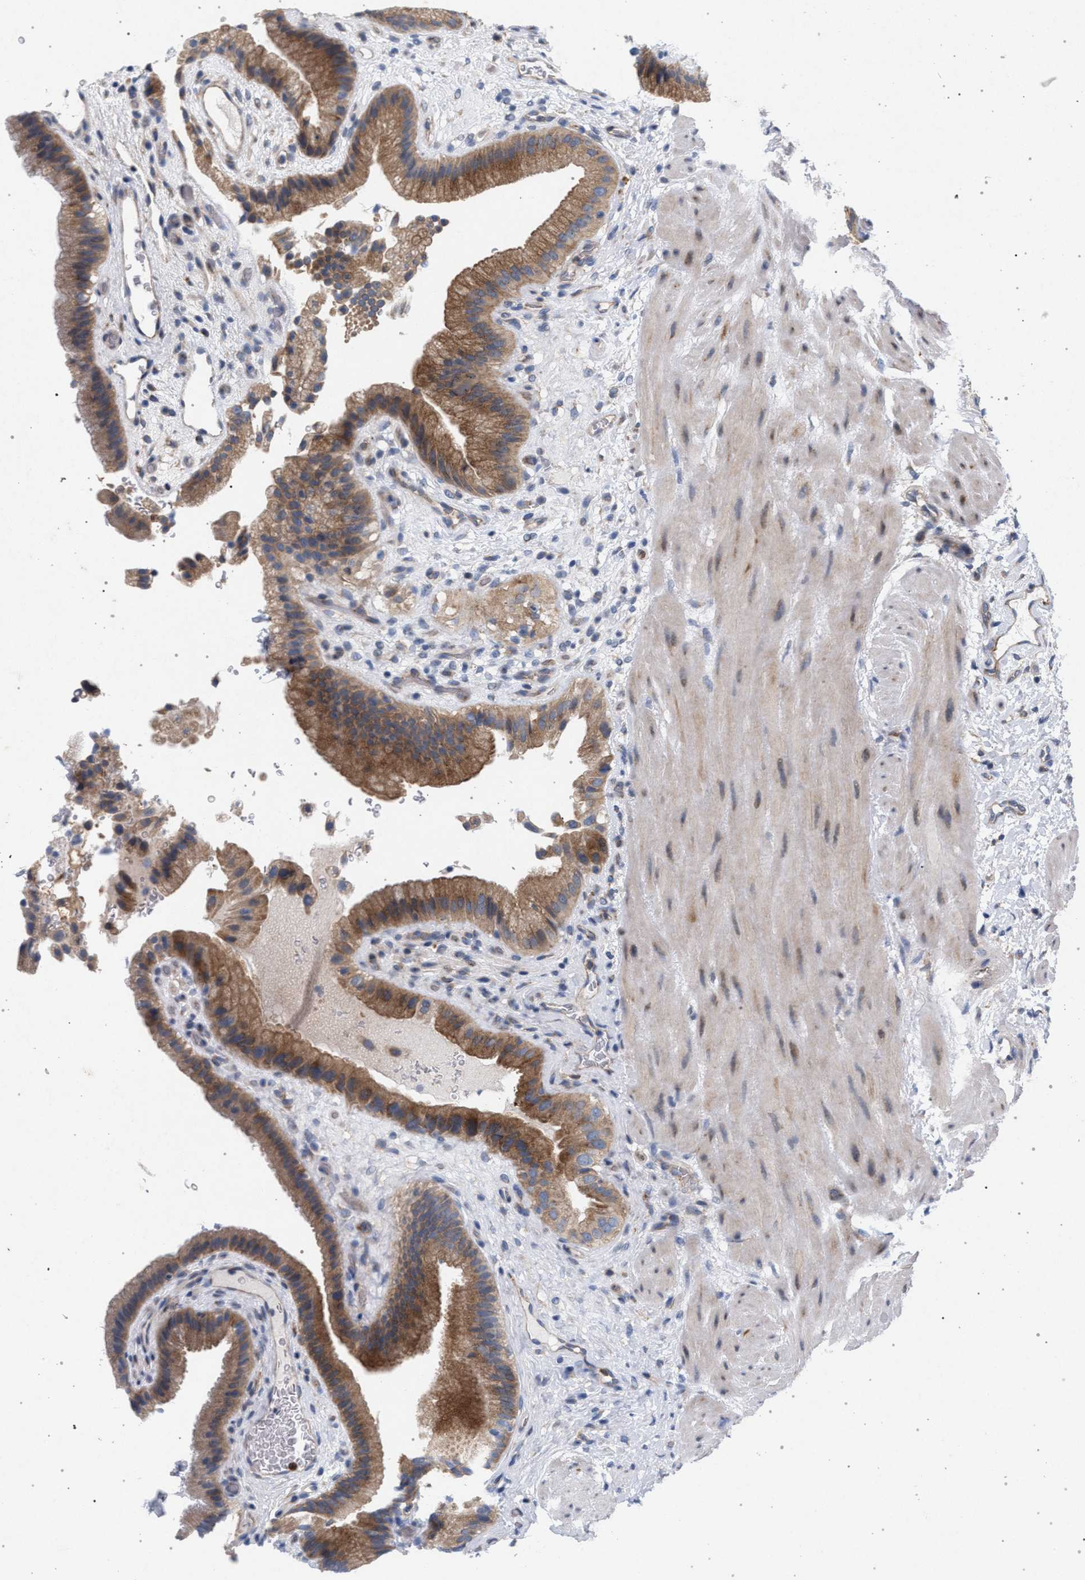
{"staining": {"intensity": "moderate", "quantity": ">75%", "location": "cytoplasmic/membranous"}, "tissue": "gallbladder", "cell_type": "Glandular cells", "image_type": "normal", "snomed": [{"axis": "morphology", "description": "Normal tissue, NOS"}, {"axis": "topography", "description": "Gallbladder"}], "caption": "Moderate cytoplasmic/membranous positivity for a protein is seen in about >75% of glandular cells of unremarkable gallbladder using immunohistochemistry.", "gene": "MAMDC2", "patient": {"sex": "male", "age": 49}}